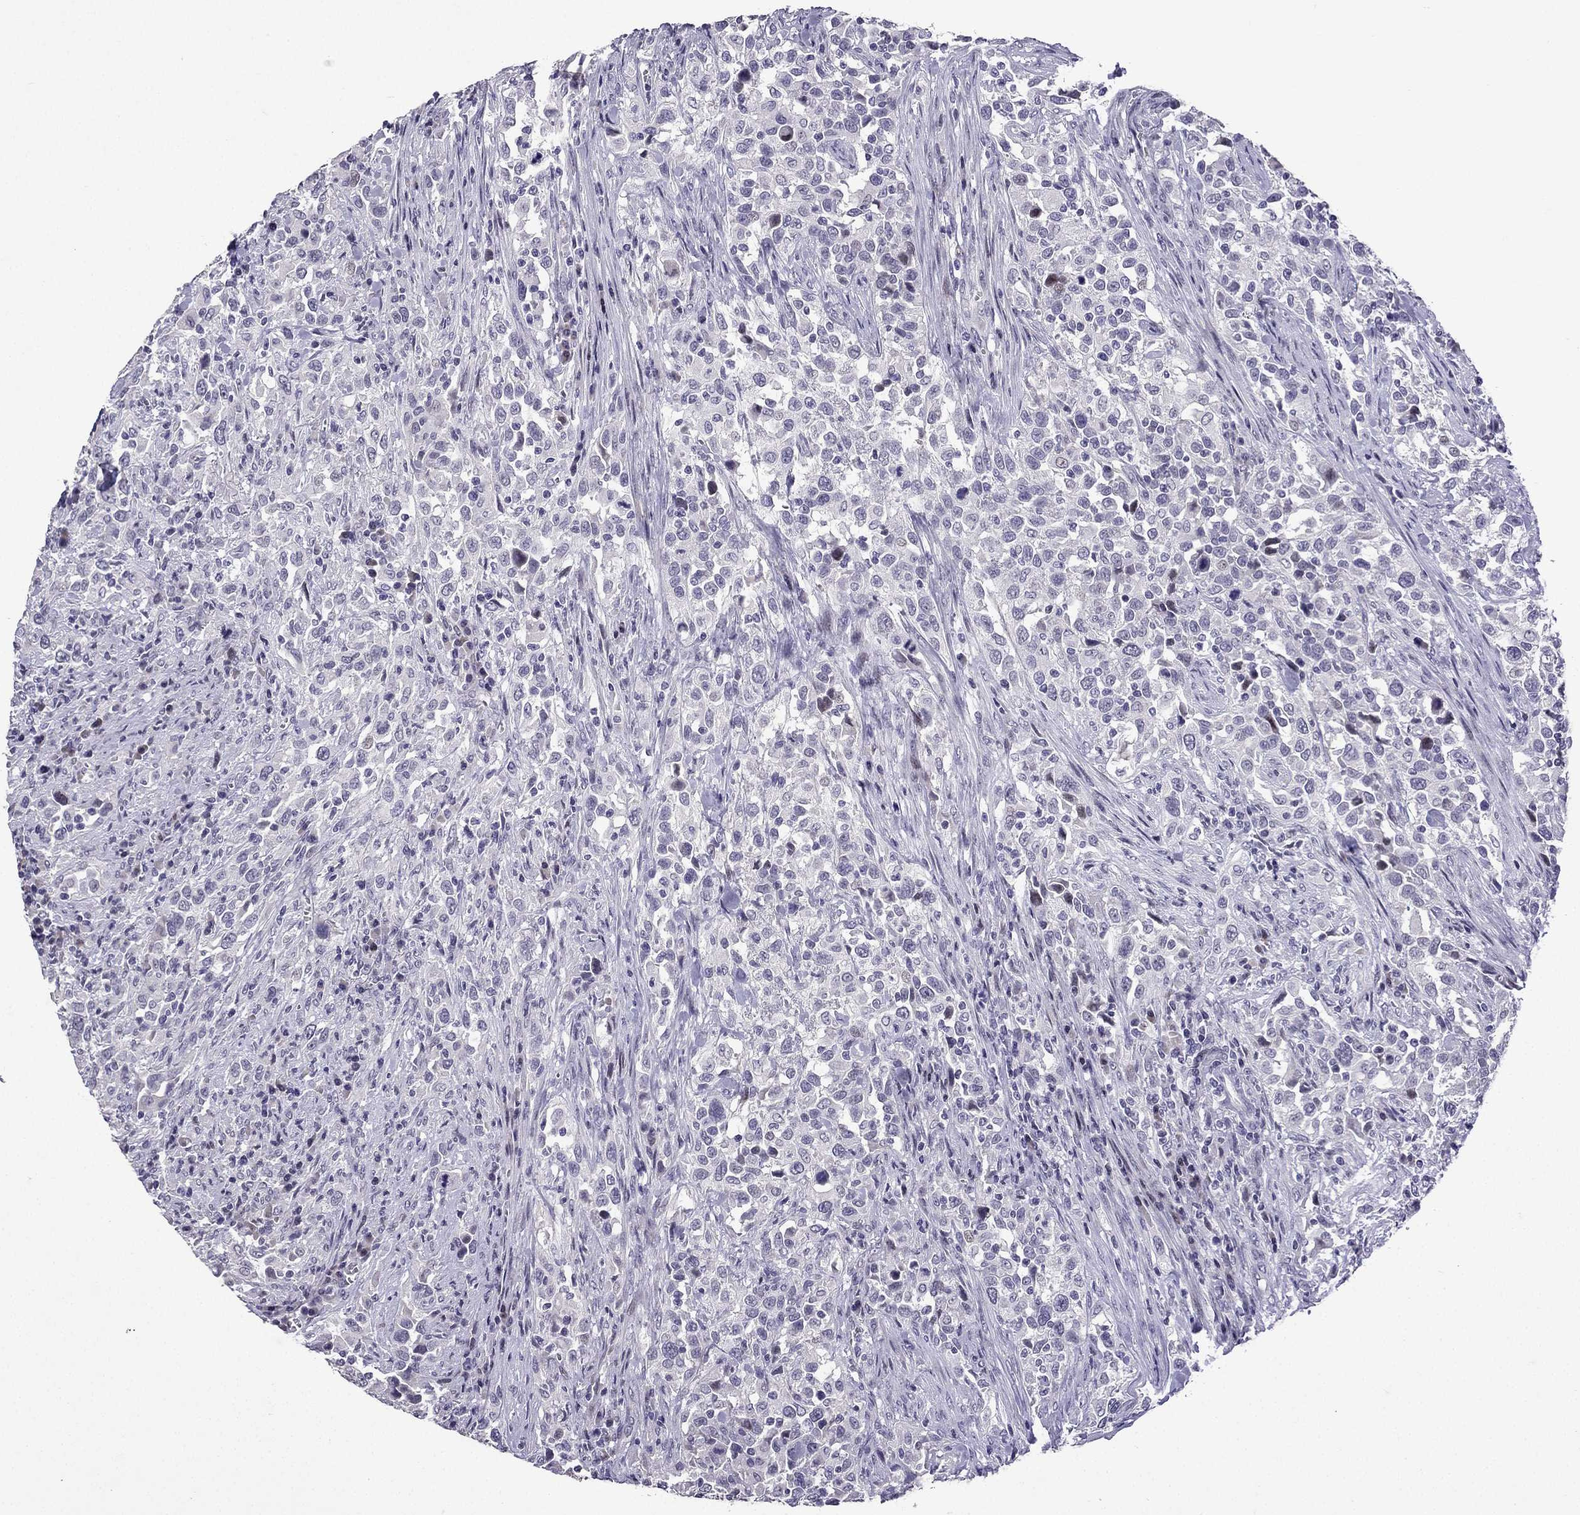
{"staining": {"intensity": "negative", "quantity": "none", "location": "none"}, "tissue": "urothelial cancer", "cell_type": "Tumor cells", "image_type": "cancer", "snomed": [{"axis": "morphology", "description": "Urothelial carcinoma, NOS"}, {"axis": "morphology", "description": "Urothelial carcinoma, High grade"}, {"axis": "topography", "description": "Urinary bladder"}], "caption": "Tumor cells show no significant protein positivity in urothelial cancer.", "gene": "TTN", "patient": {"sex": "female", "age": 64}}